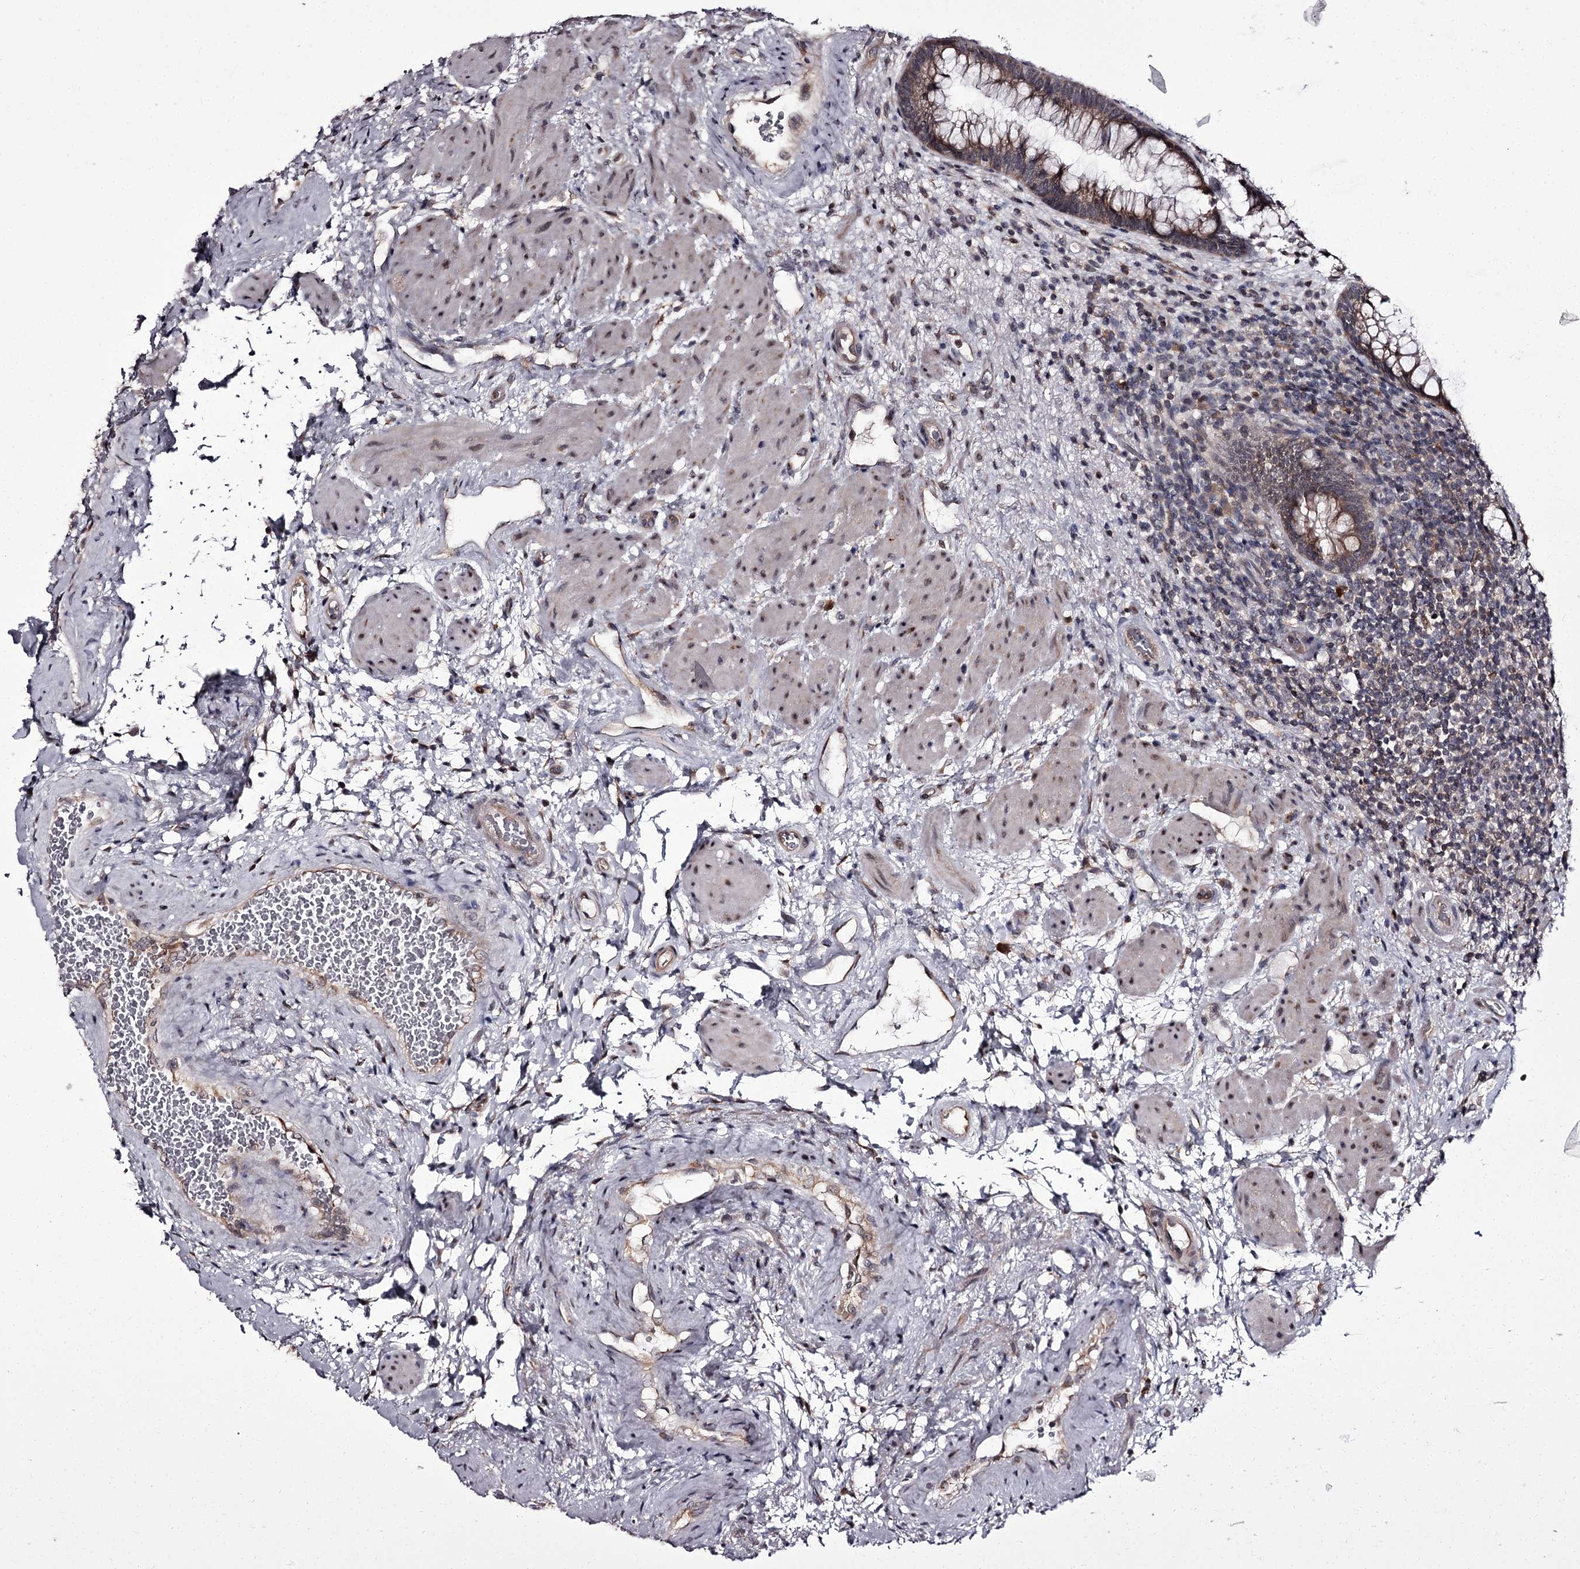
{"staining": {"intensity": "moderate", "quantity": ">75%", "location": "cytoplasmic/membranous"}, "tissue": "rectum", "cell_type": "Glandular cells", "image_type": "normal", "snomed": [{"axis": "morphology", "description": "Normal tissue, NOS"}, {"axis": "topography", "description": "Rectum"}], "caption": "IHC of normal rectum shows medium levels of moderate cytoplasmic/membranous positivity in about >75% of glandular cells.", "gene": "CCDC92", "patient": {"sex": "male", "age": 51}}